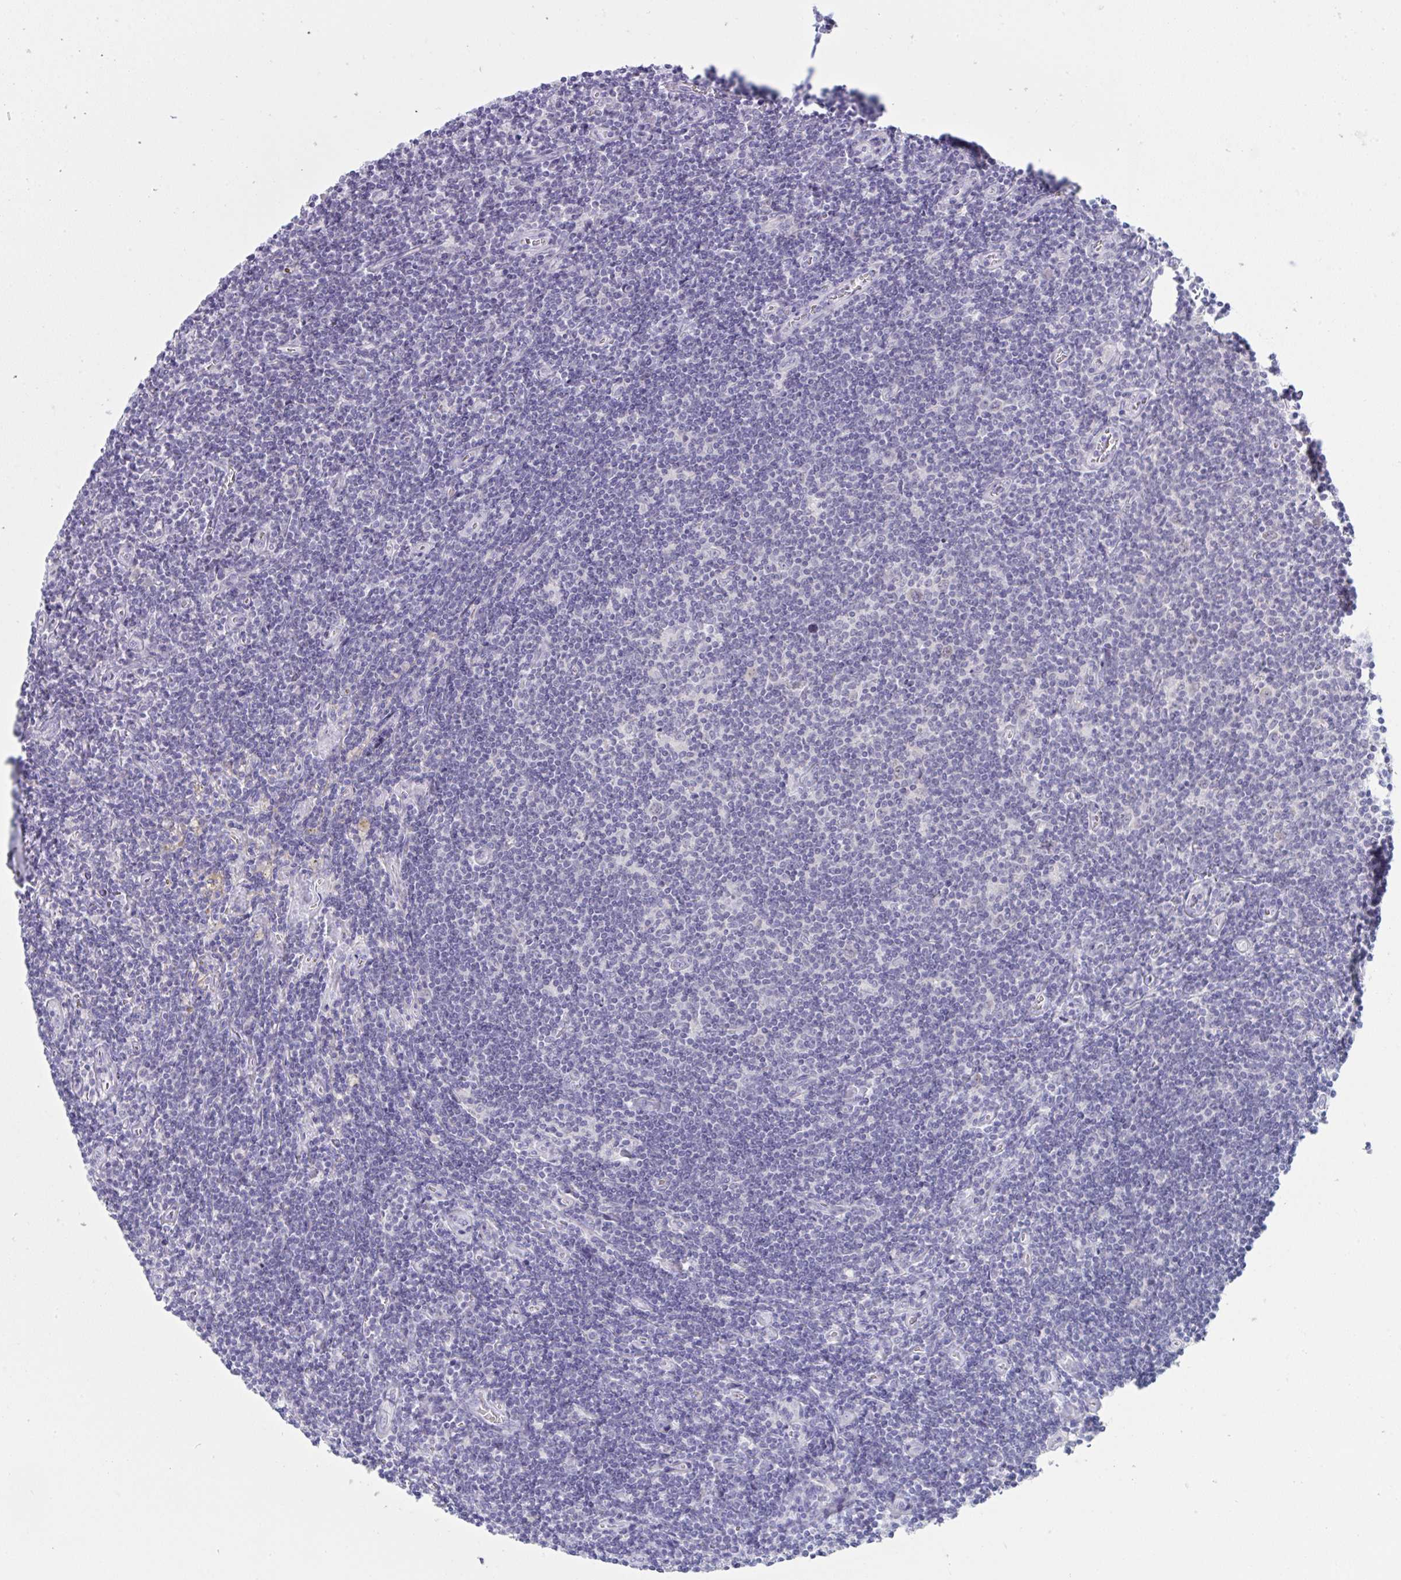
{"staining": {"intensity": "negative", "quantity": "none", "location": "none"}, "tissue": "lymphoma", "cell_type": "Tumor cells", "image_type": "cancer", "snomed": [{"axis": "morphology", "description": "Hodgkin's disease, NOS"}, {"axis": "topography", "description": "Lymph node"}], "caption": "Lymphoma stained for a protein using IHC demonstrates no staining tumor cells.", "gene": "TENT5D", "patient": {"sex": "male", "age": 40}}